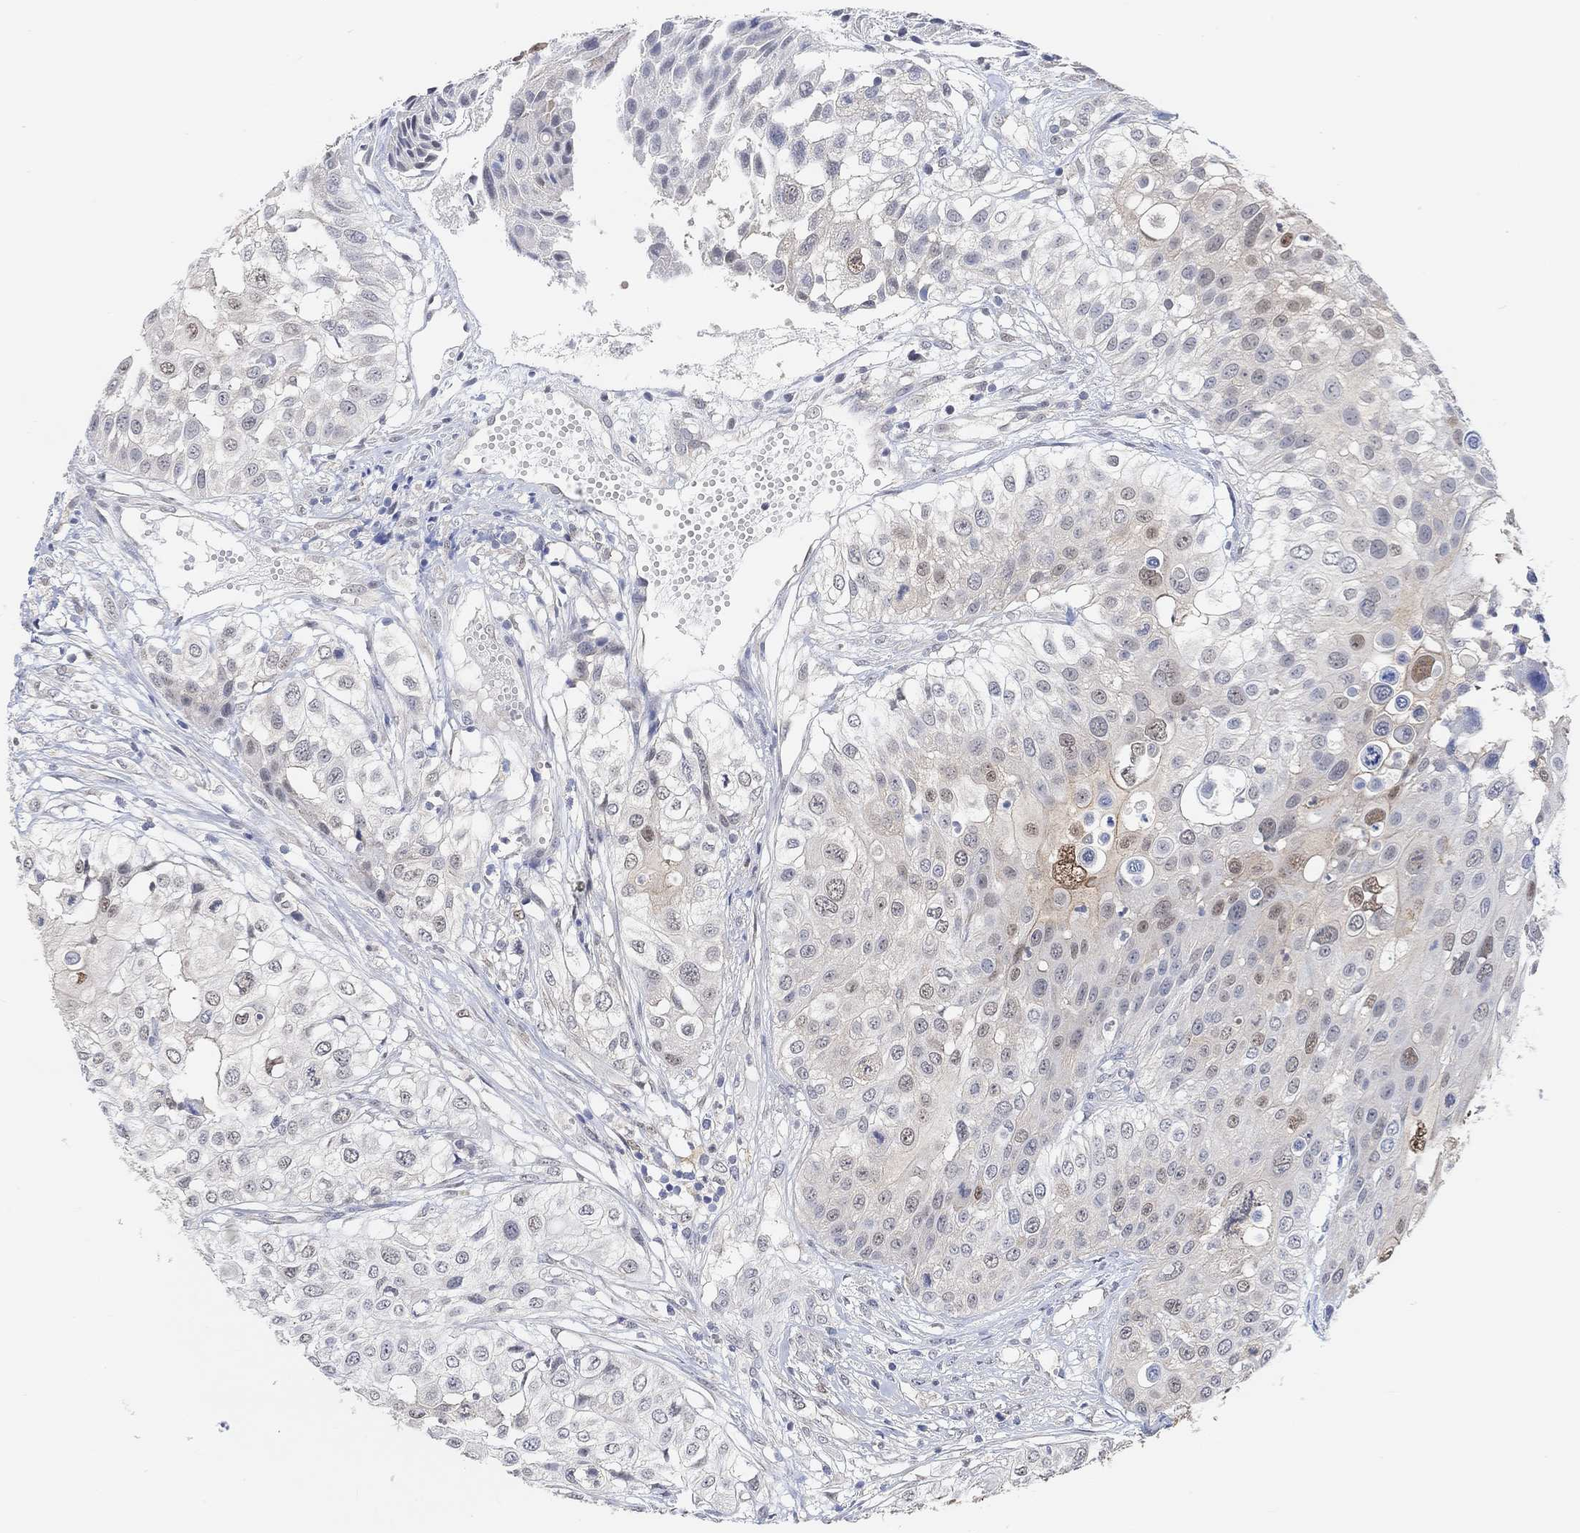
{"staining": {"intensity": "moderate", "quantity": "<25%", "location": "nuclear"}, "tissue": "urothelial cancer", "cell_type": "Tumor cells", "image_type": "cancer", "snomed": [{"axis": "morphology", "description": "Urothelial carcinoma, High grade"}, {"axis": "topography", "description": "Urinary bladder"}], "caption": "IHC histopathology image of human urothelial cancer stained for a protein (brown), which displays low levels of moderate nuclear staining in approximately <25% of tumor cells.", "gene": "MUC1", "patient": {"sex": "female", "age": 79}}